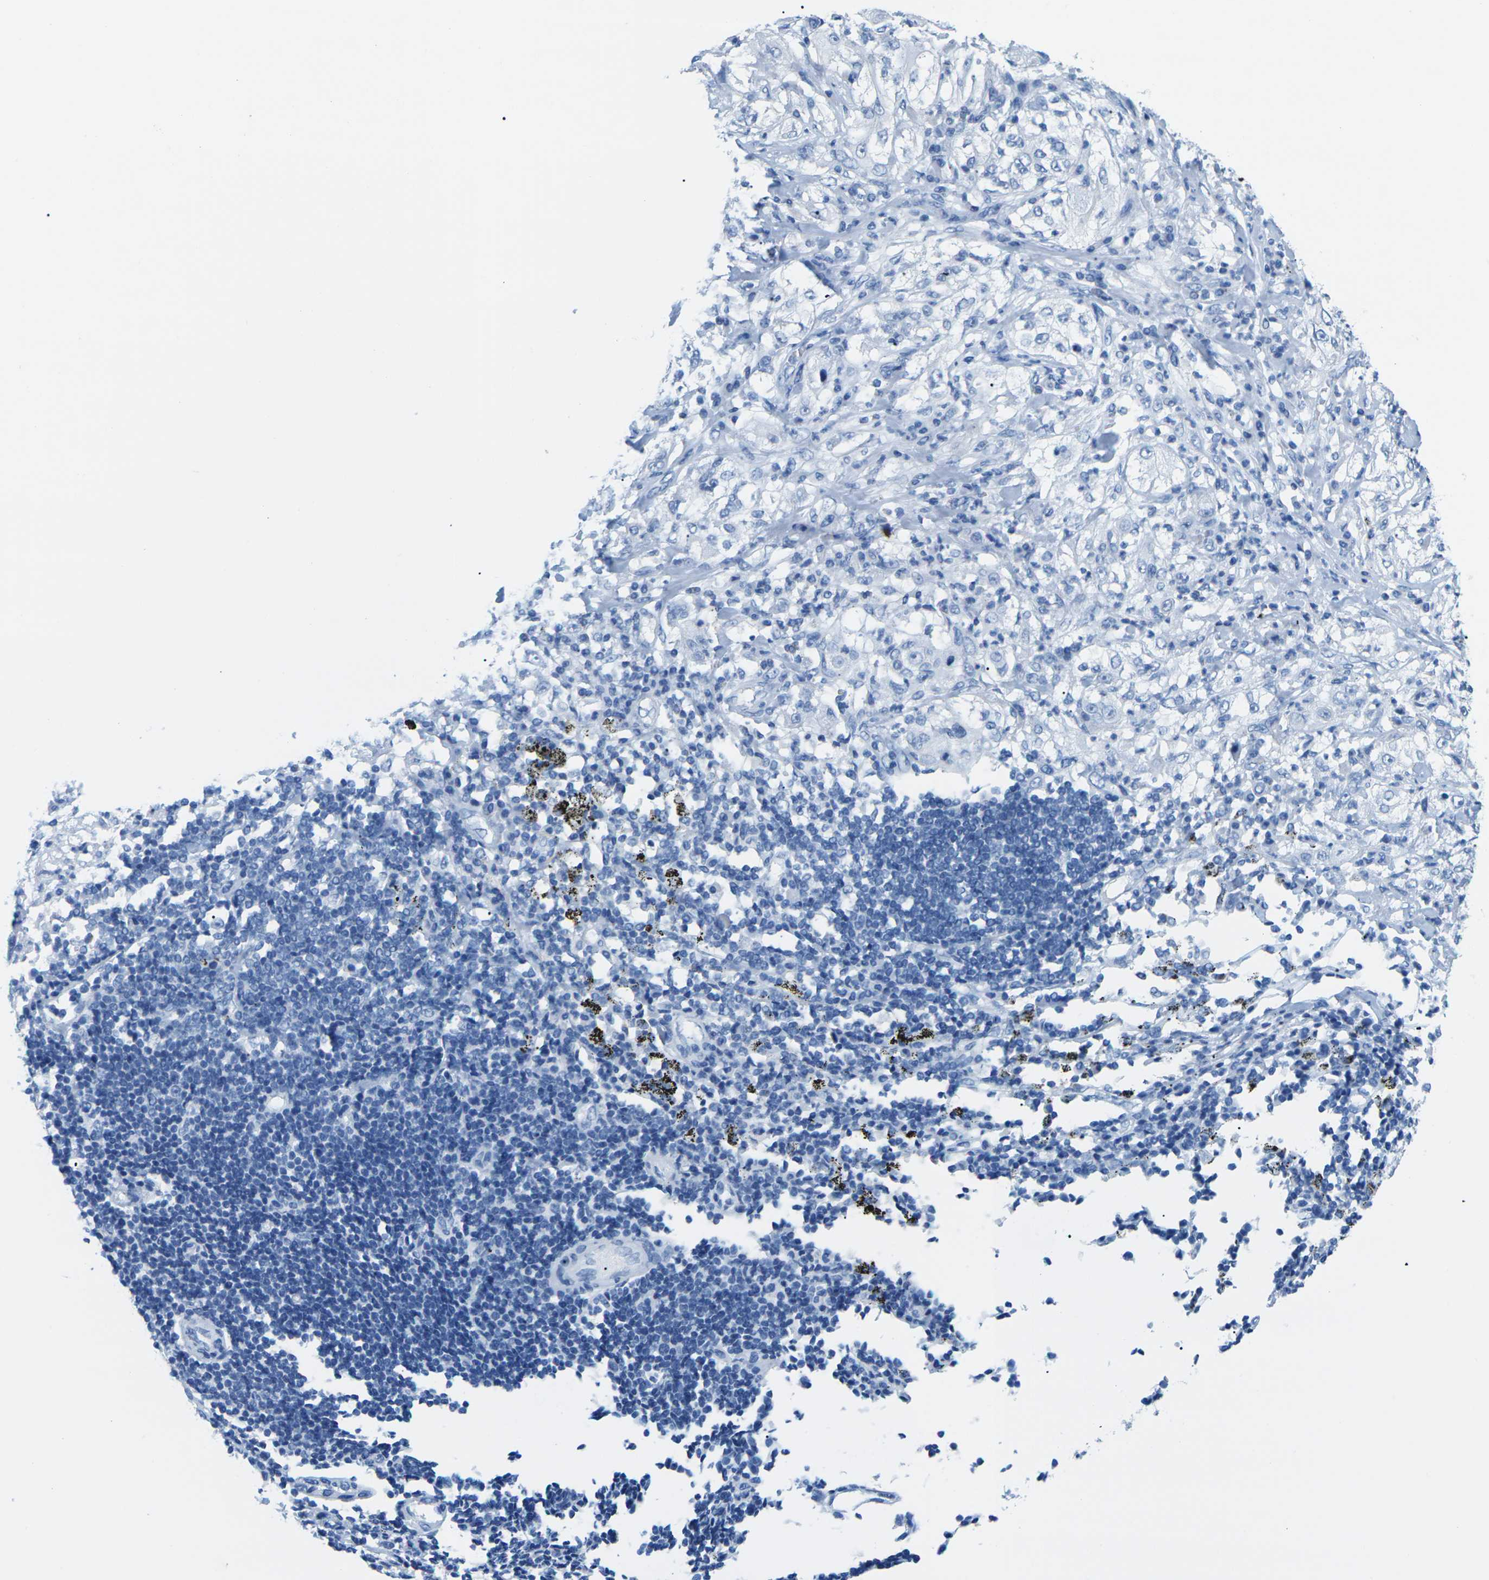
{"staining": {"intensity": "negative", "quantity": "none", "location": "none"}, "tissue": "lung cancer", "cell_type": "Tumor cells", "image_type": "cancer", "snomed": [{"axis": "morphology", "description": "Inflammation, NOS"}, {"axis": "morphology", "description": "Squamous cell carcinoma, NOS"}, {"axis": "topography", "description": "Lymph node"}, {"axis": "topography", "description": "Soft tissue"}, {"axis": "topography", "description": "Lung"}], "caption": "This is an immunohistochemistry (IHC) image of human lung squamous cell carcinoma. There is no positivity in tumor cells.", "gene": "SLC12A1", "patient": {"sex": "male", "age": 66}}